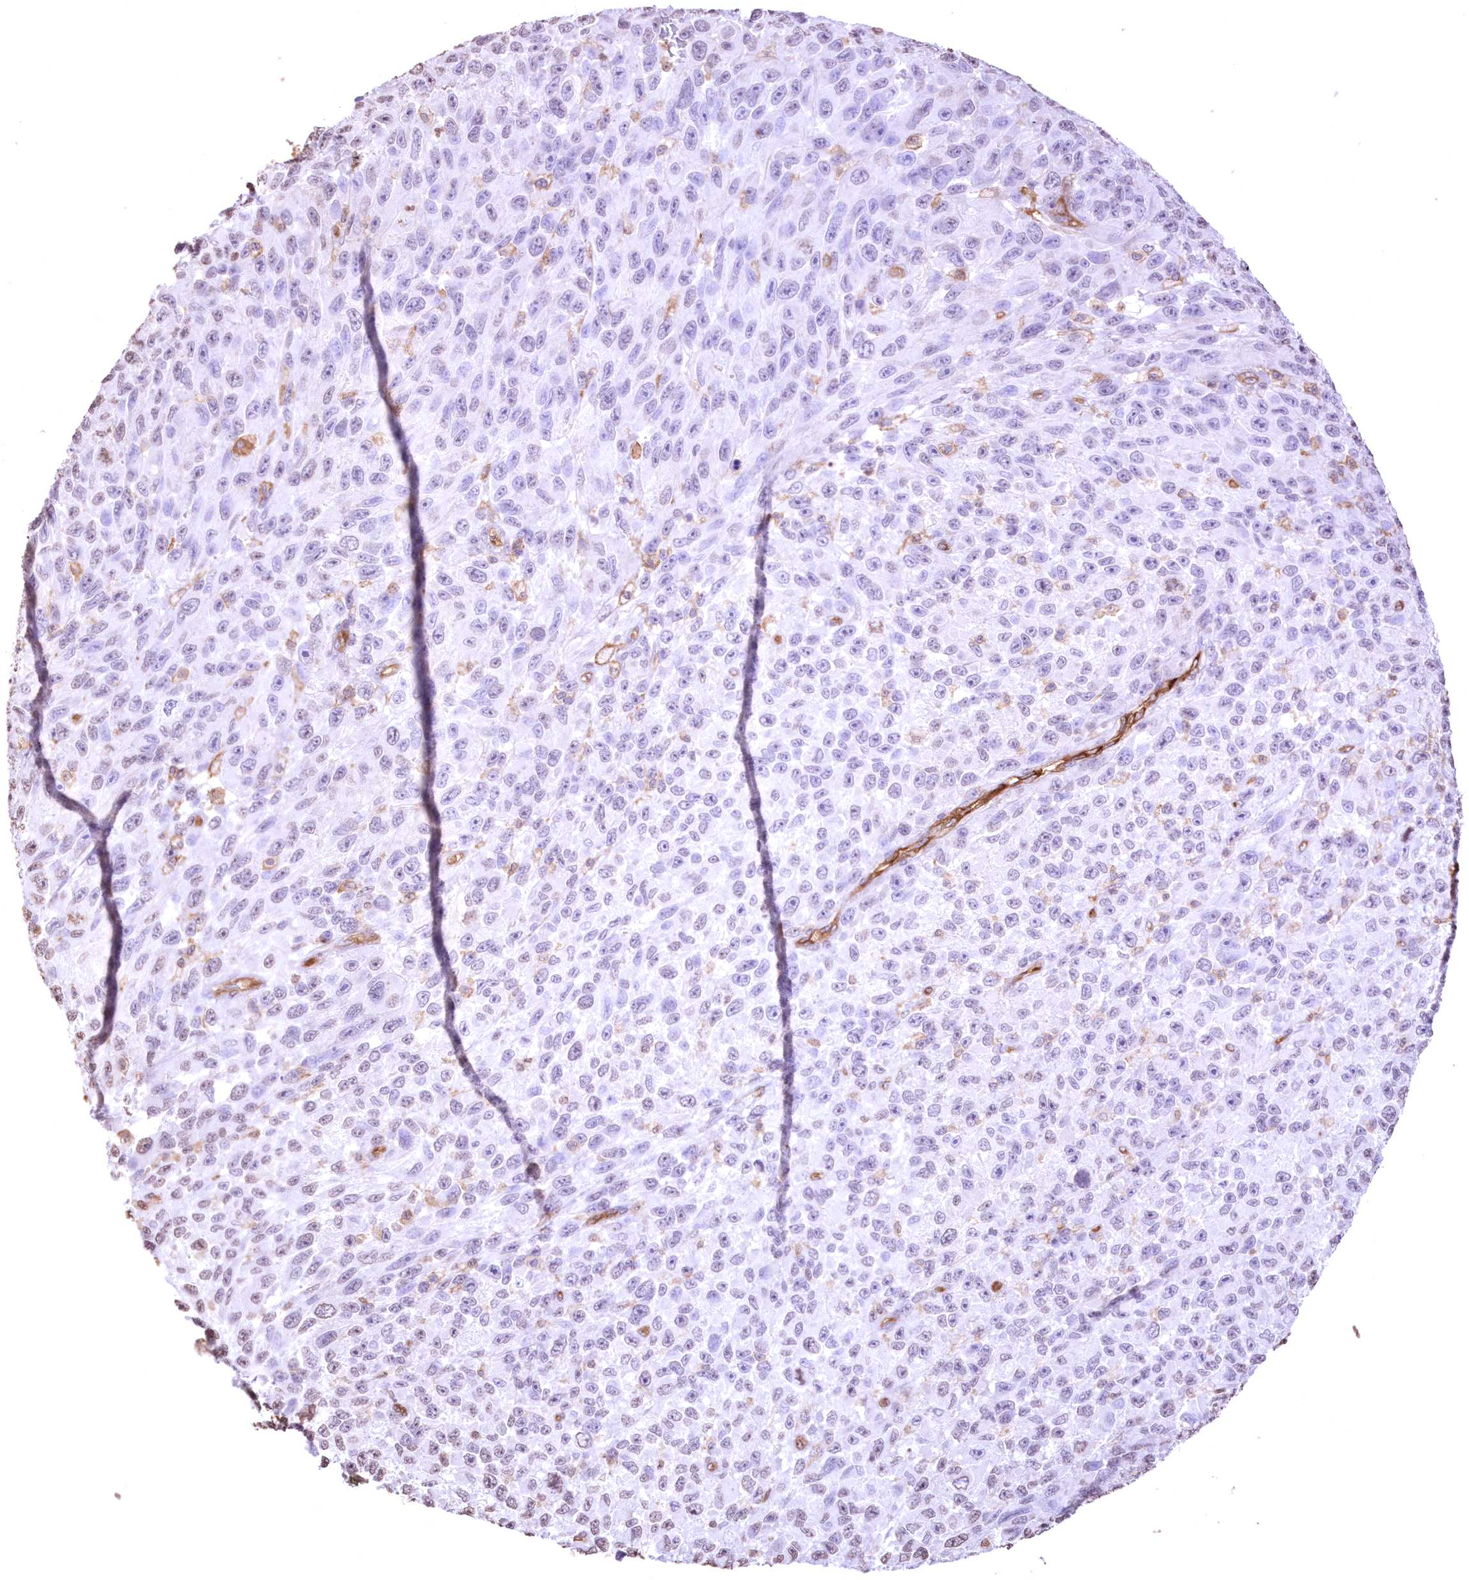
{"staining": {"intensity": "negative", "quantity": "none", "location": "none"}, "tissue": "melanoma", "cell_type": "Tumor cells", "image_type": "cancer", "snomed": [{"axis": "morphology", "description": "Malignant melanoma, NOS"}, {"axis": "topography", "description": "Skin"}], "caption": "A high-resolution image shows immunohistochemistry staining of melanoma, which reveals no significant positivity in tumor cells.", "gene": "FCHO2", "patient": {"sex": "female", "age": 96}}